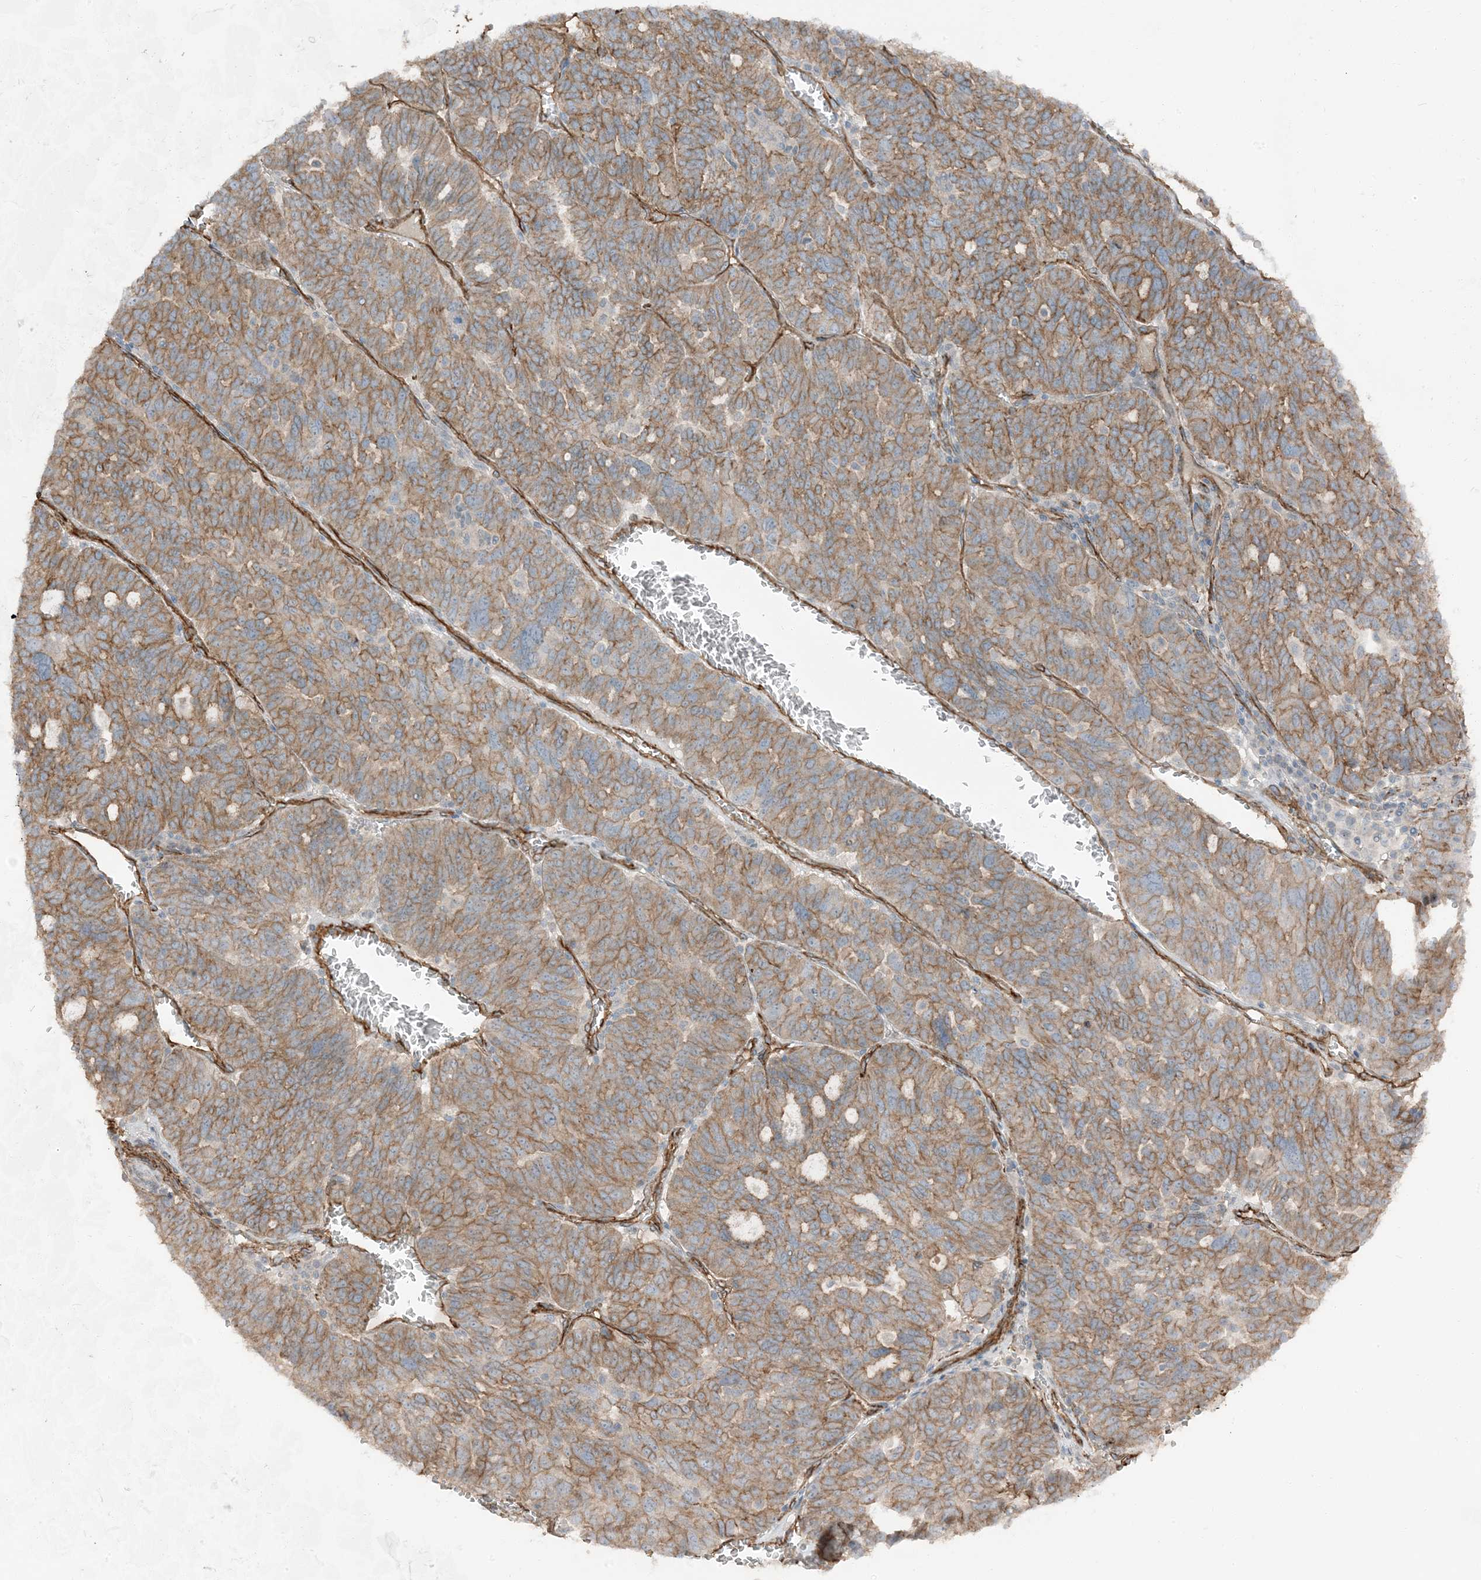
{"staining": {"intensity": "moderate", "quantity": ">75%", "location": "cytoplasmic/membranous"}, "tissue": "ovarian cancer", "cell_type": "Tumor cells", "image_type": "cancer", "snomed": [{"axis": "morphology", "description": "Cystadenocarcinoma, serous, NOS"}, {"axis": "topography", "description": "Ovary"}], "caption": "Protein staining shows moderate cytoplasmic/membranous positivity in approximately >75% of tumor cells in ovarian serous cystadenocarcinoma.", "gene": "ZFP90", "patient": {"sex": "female", "age": 59}}